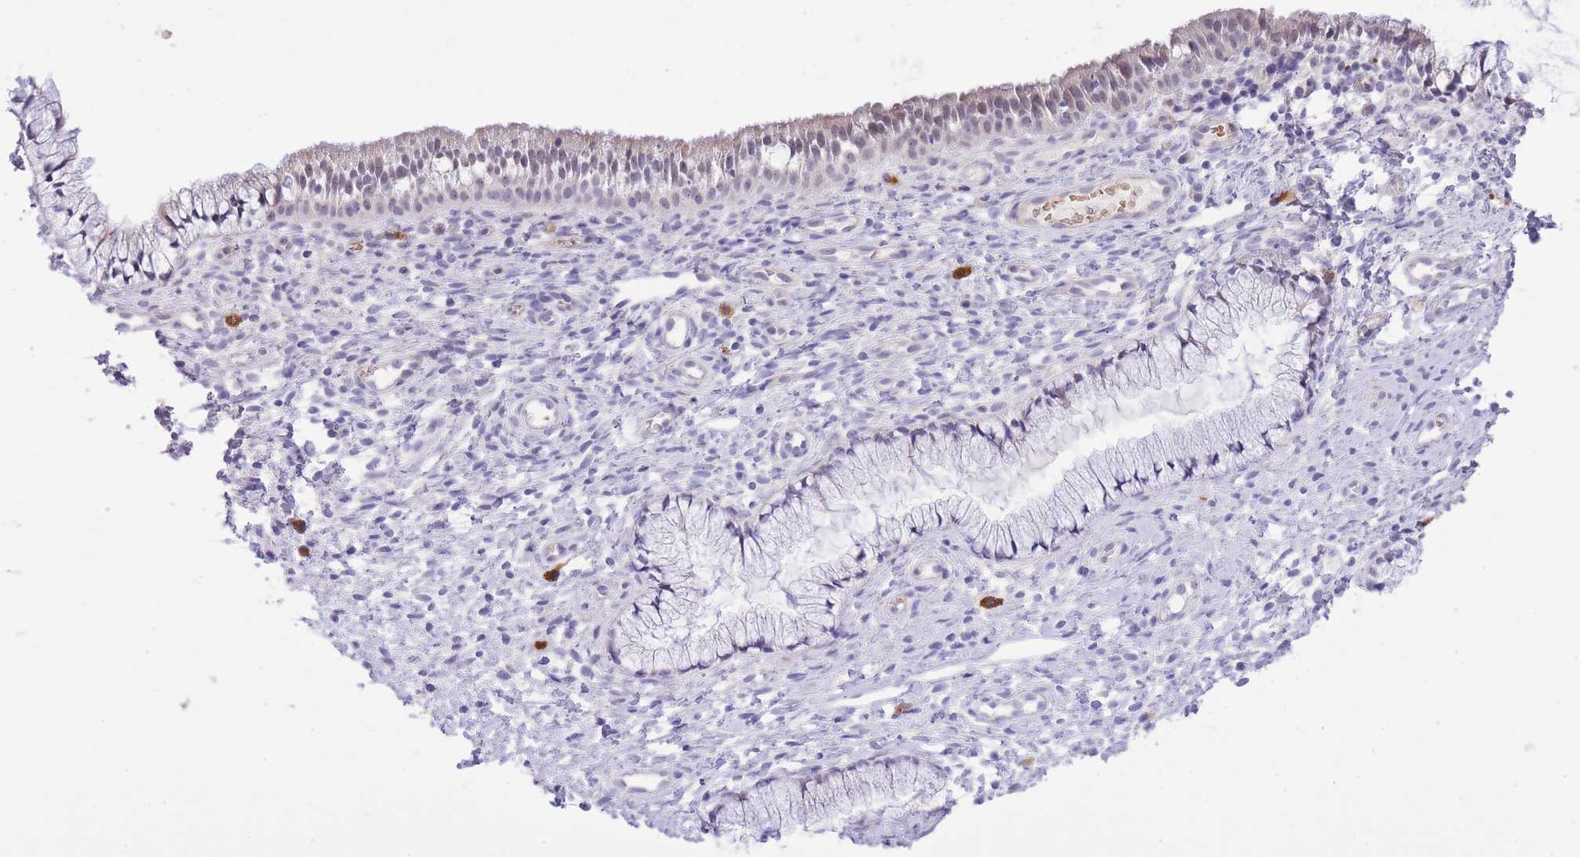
{"staining": {"intensity": "weak", "quantity": "25%-75%", "location": "cytoplasmic/membranous,nuclear"}, "tissue": "cervix", "cell_type": "Glandular cells", "image_type": "normal", "snomed": [{"axis": "morphology", "description": "Normal tissue, NOS"}, {"axis": "topography", "description": "Cervix"}], "caption": "A micrograph of human cervix stained for a protein demonstrates weak cytoplasmic/membranous,nuclear brown staining in glandular cells. (brown staining indicates protein expression, while blue staining denotes nuclei).", "gene": "MEIOSIN", "patient": {"sex": "female", "age": 36}}